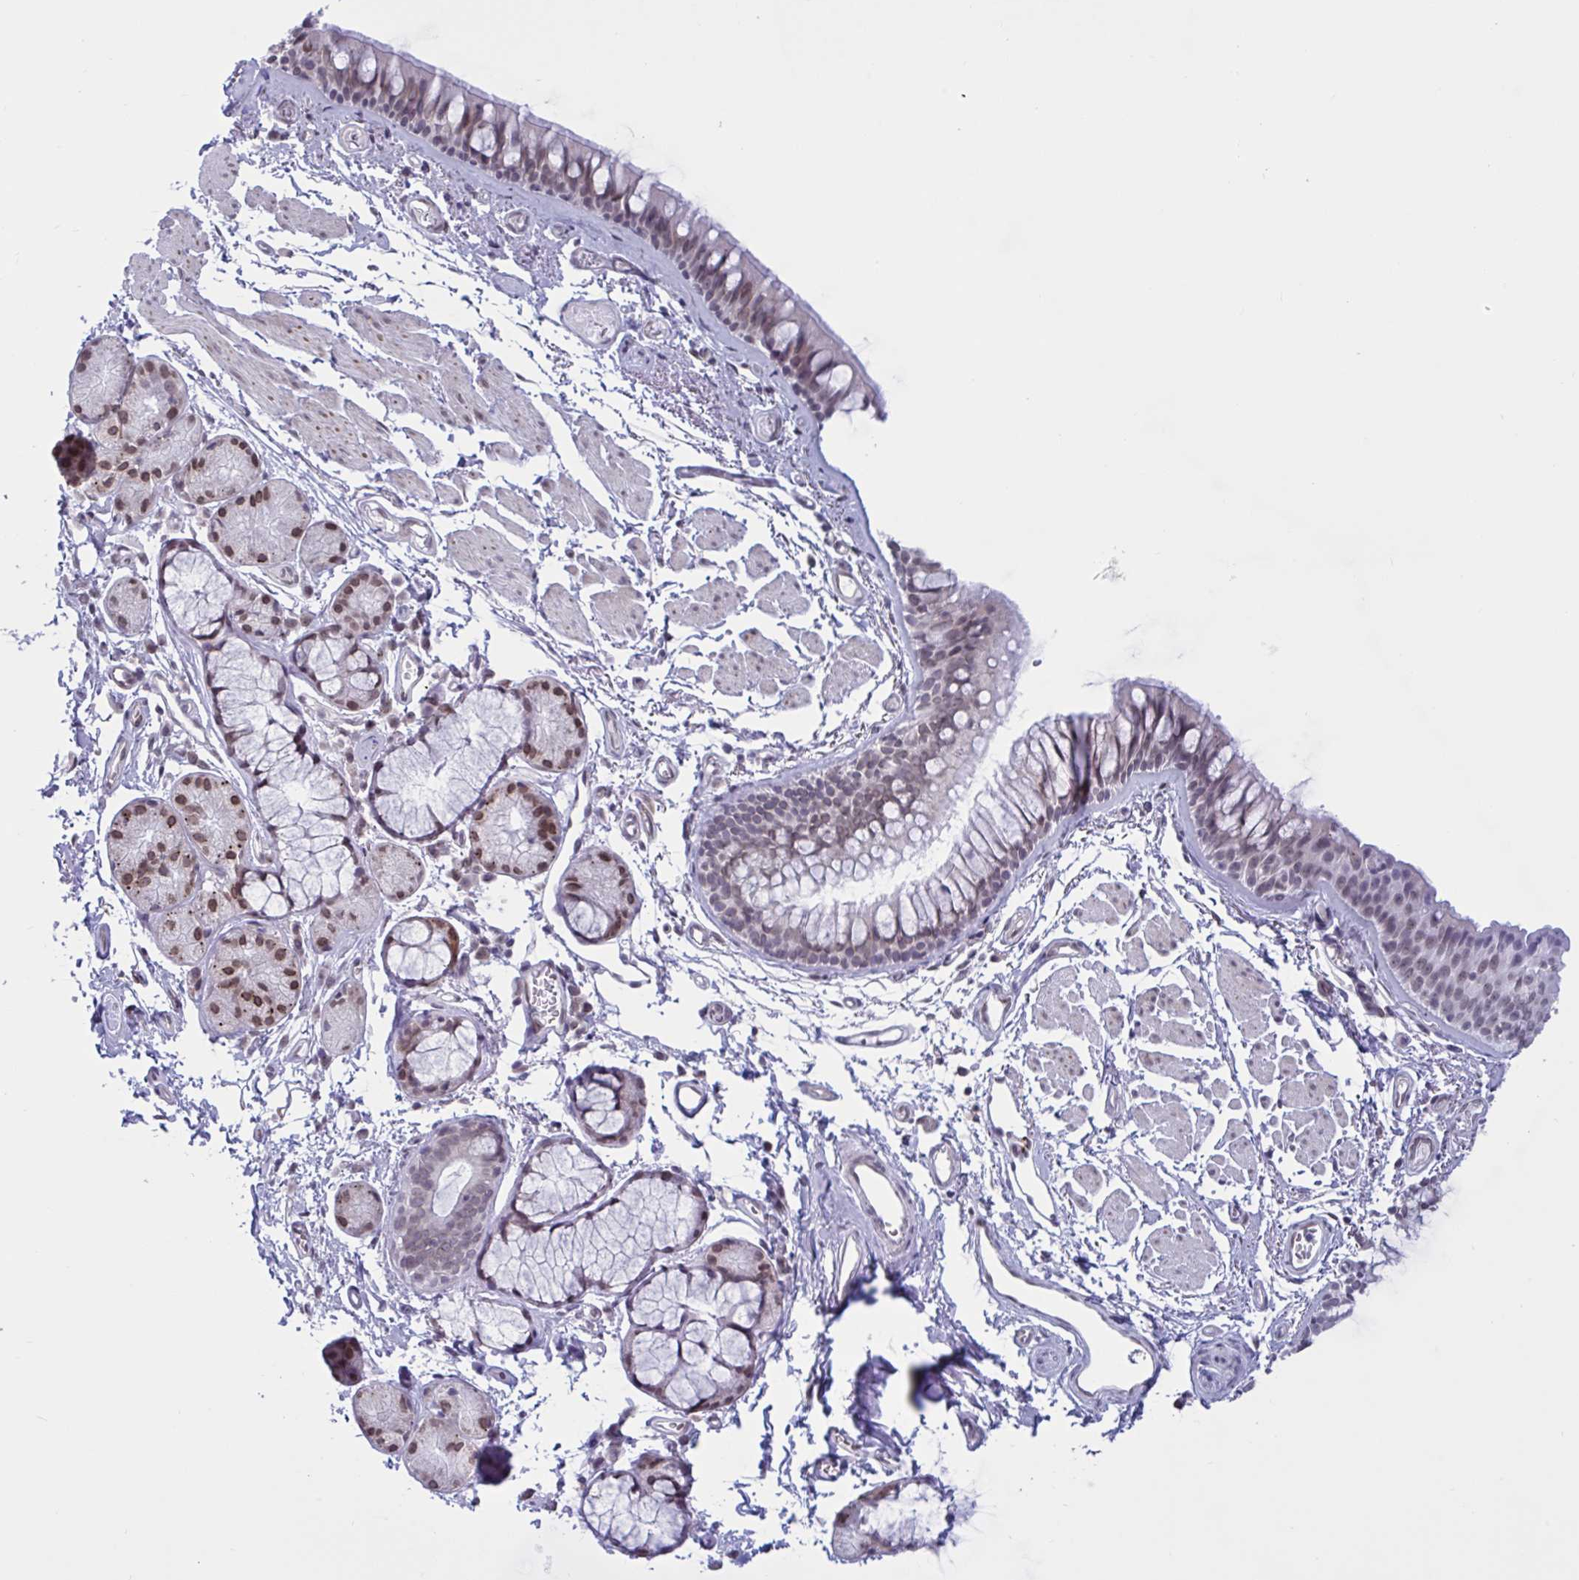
{"staining": {"intensity": "weak", "quantity": "25%-75%", "location": "cytoplasmic/membranous,nuclear"}, "tissue": "bronchus", "cell_type": "Respiratory epithelial cells", "image_type": "normal", "snomed": [{"axis": "morphology", "description": "Normal tissue, NOS"}, {"axis": "topography", "description": "Cartilage tissue"}, {"axis": "topography", "description": "Bronchus"}], "caption": "Weak cytoplasmic/membranous,nuclear protein staining is appreciated in approximately 25%-75% of respiratory epithelial cells in bronchus. The protein is shown in brown color, while the nuclei are stained blue.", "gene": "DOCK11", "patient": {"sex": "female", "age": 79}}